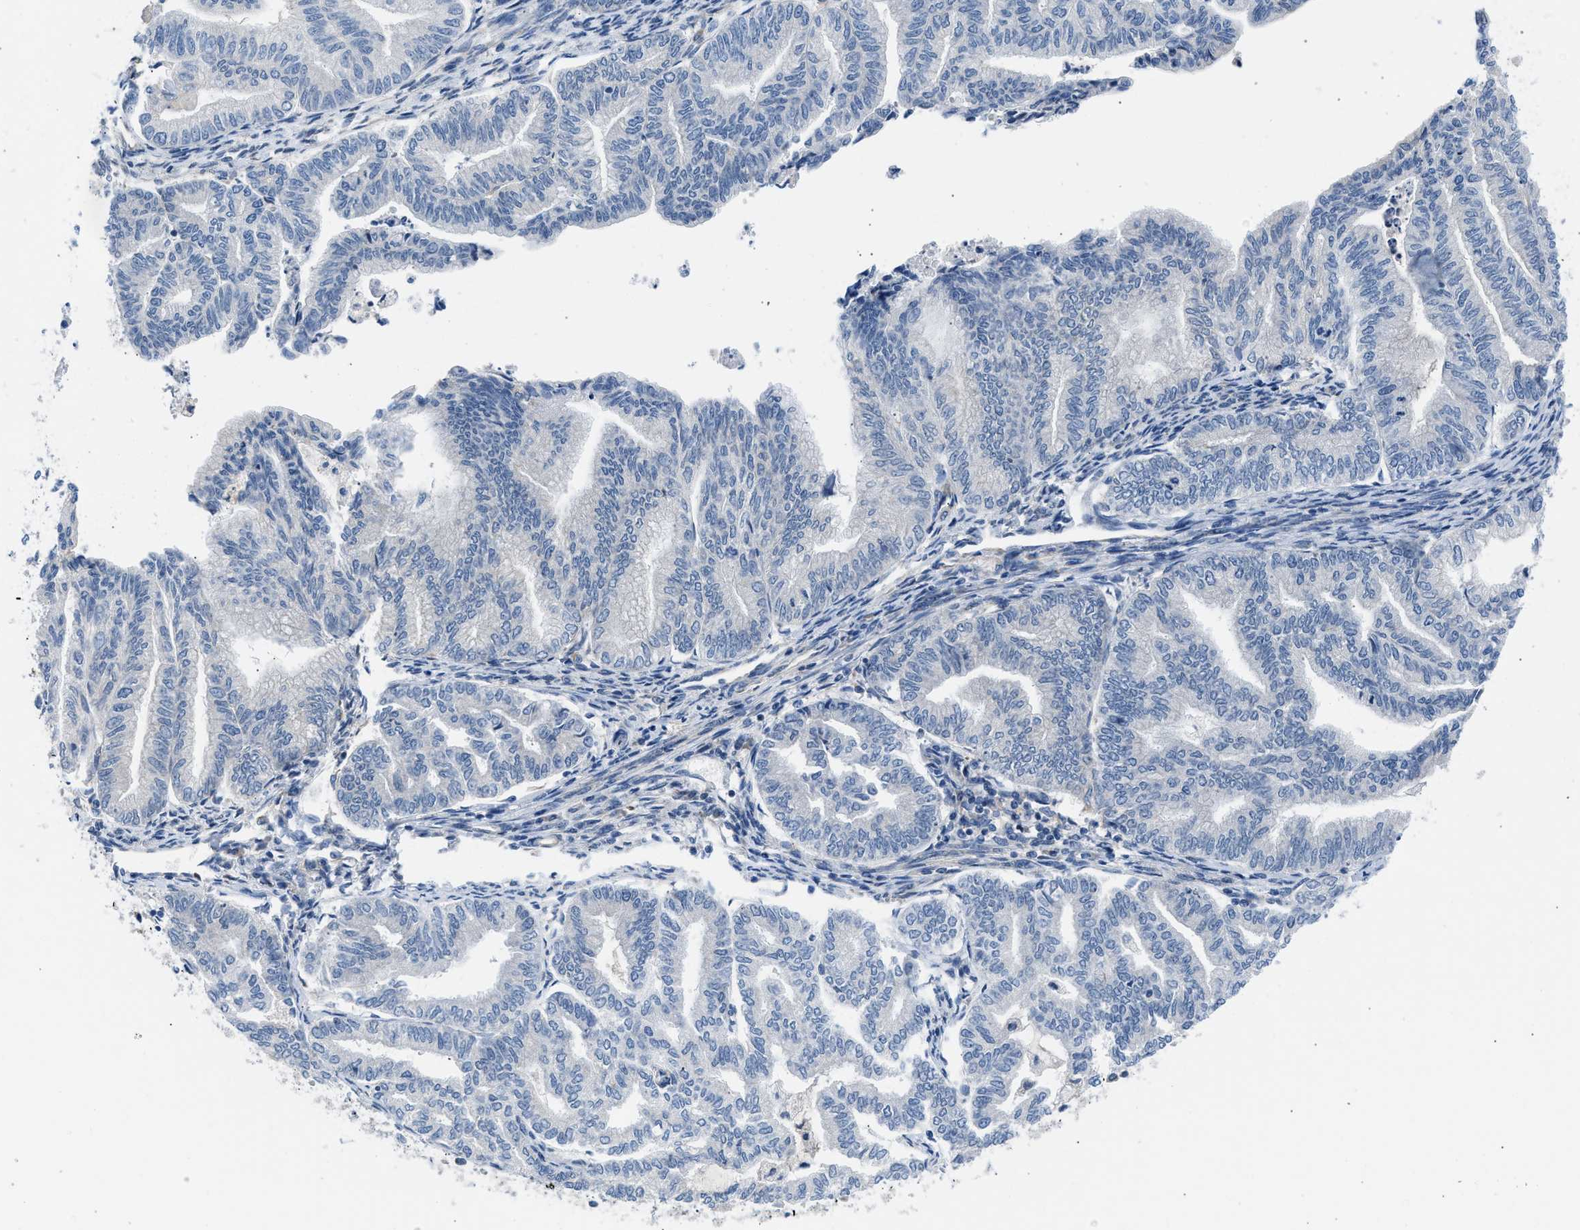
{"staining": {"intensity": "negative", "quantity": "none", "location": "none"}, "tissue": "endometrial cancer", "cell_type": "Tumor cells", "image_type": "cancer", "snomed": [{"axis": "morphology", "description": "Adenocarcinoma, NOS"}, {"axis": "topography", "description": "Endometrium"}], "caption": "Immunohistochemistry (IHC) photomicrograph of human adenocarcinoma (endometrial) stained for a protein (brown), which reveals no staining in tumor cells.", "gene": "BNC2", "patient": {"sex": "female", "age": 79}}